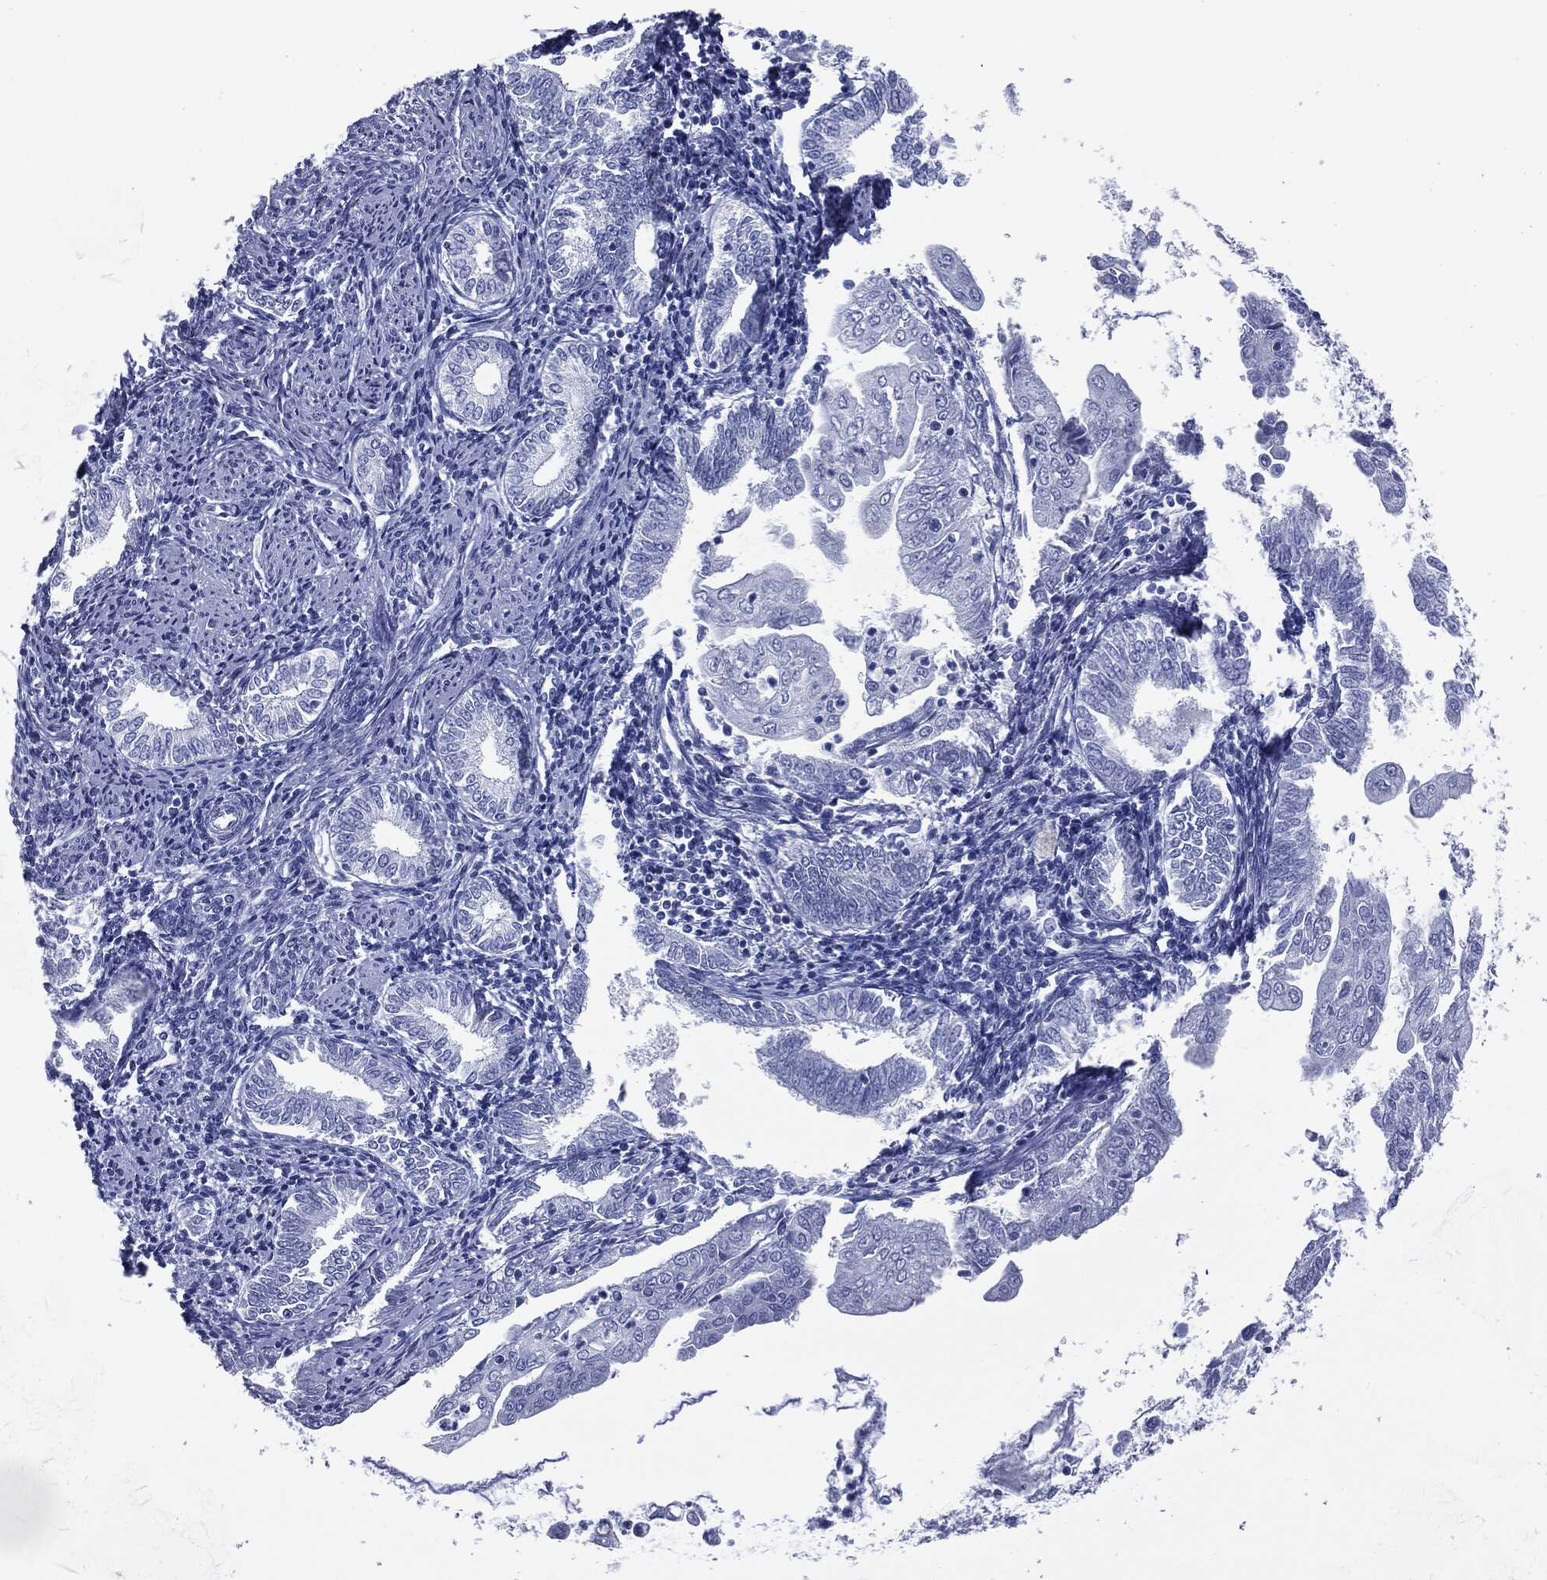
{"staining": {"intensity": "negative", "quantity": "none", "location": "none"}, "tissue": "endometrial cancer", "cell_type": "Tumor cells", "image_type": "cancer", "snomed": [{"axis": "morphology", "description": "Adenocarcinoma, NOS"}, {"axis": "topography", "description": "Endometrium"}], "caption": "Photomicrograph shows no protein positivity in tumor cells of endometrial adenocarcinoma tissue.", "gene": "ATP2A1", "patient": {"sex": "female", "age": 56}}